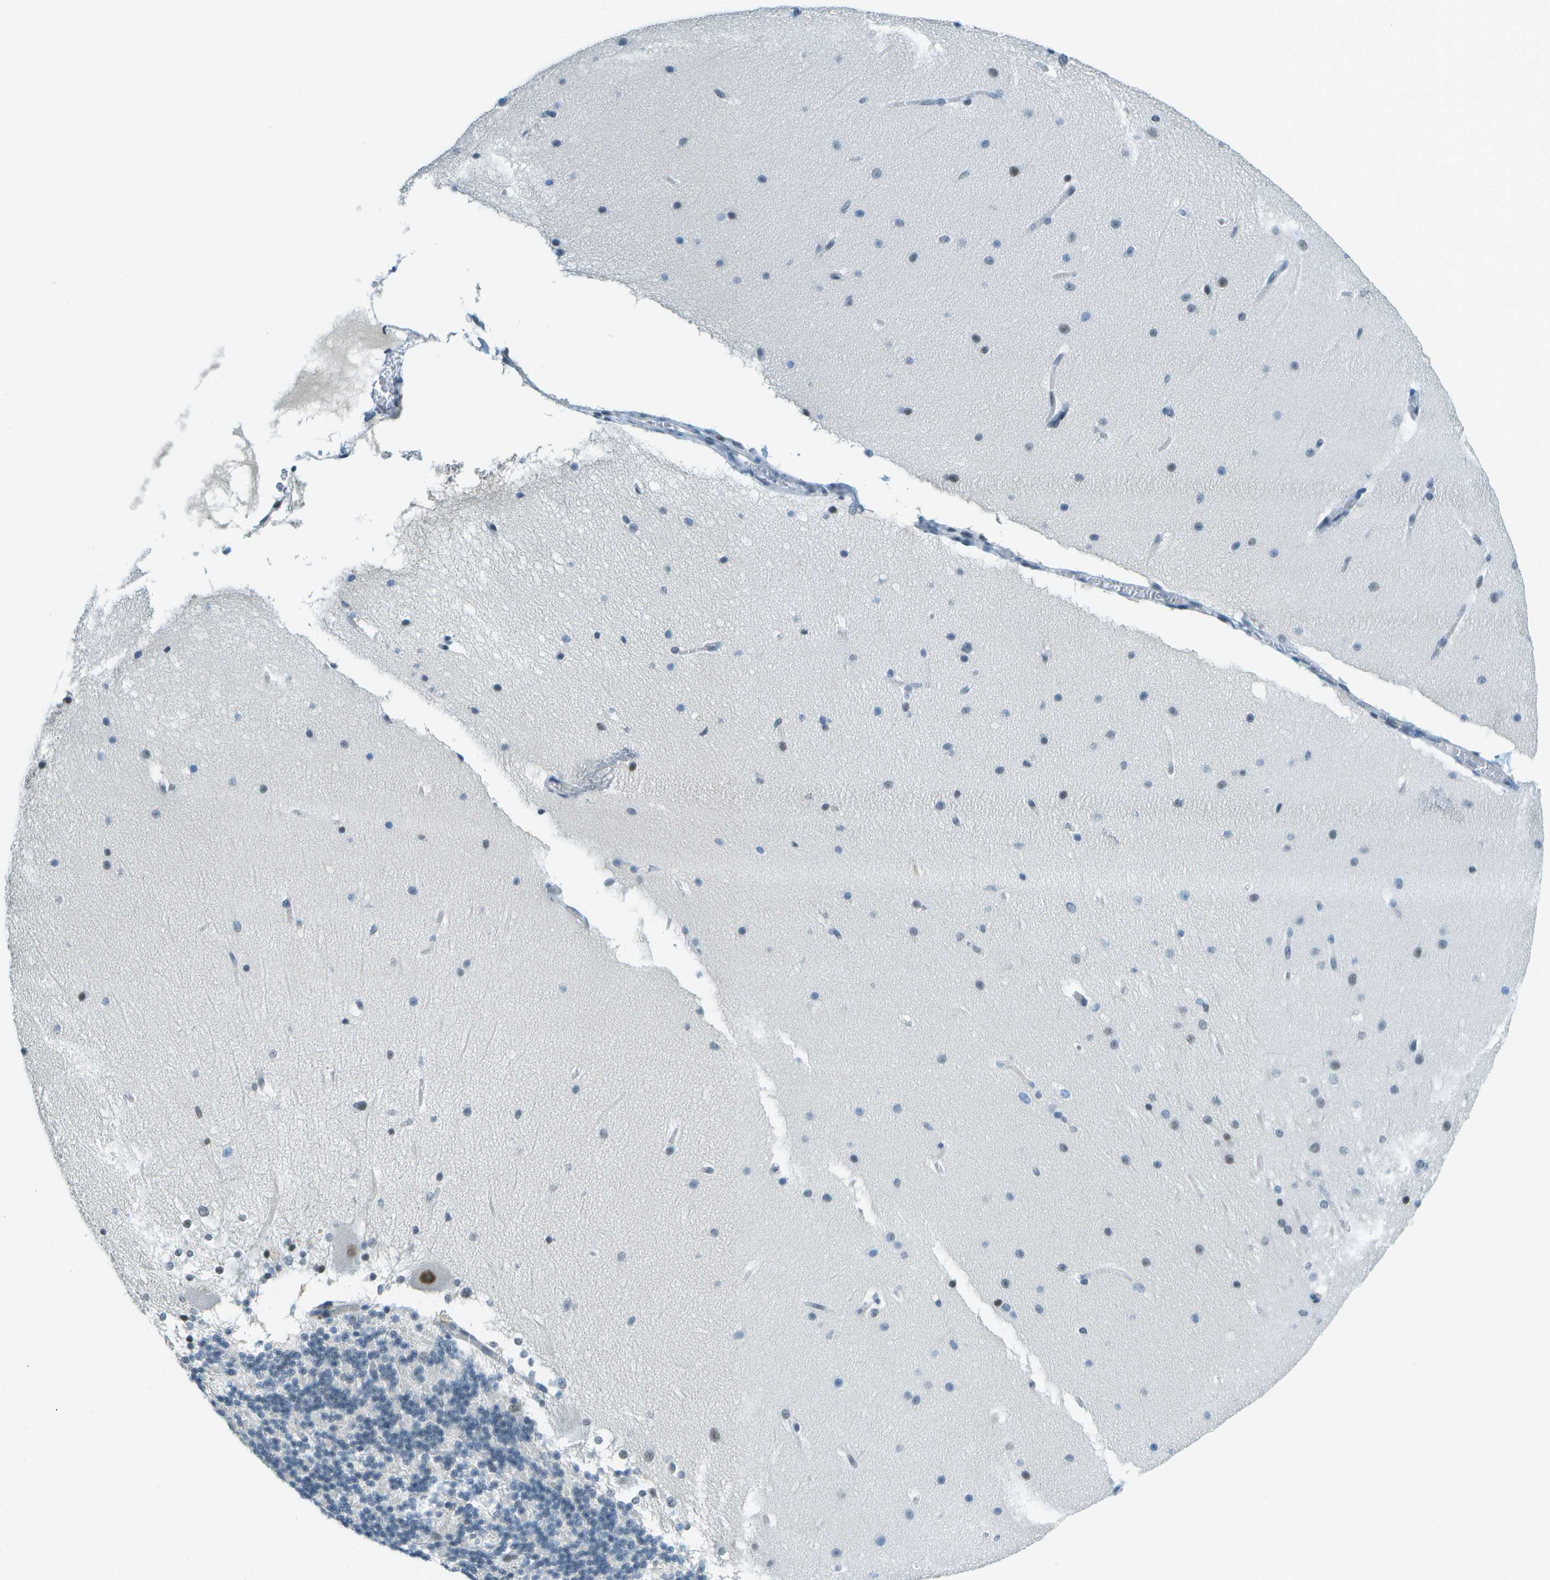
{"staining": {"intensity": "negative", "quantity": "none", "location": "none"}, "tissue": "cerebellum", "cell_type": "Cells in granular layer", "image_type": "normal", "snomed": [{"axis": "morphology", "description": "Normal tissue, NOS"}, {"axis": "topography", "description": "Cerebellum"}], "caption": "IHC image of unremarkable cerebellum stained for a protein (brown), which shows no staining in cells in granular layer.", "gene": "NEK11", "patient": {"sex": "female", "age": 19}}